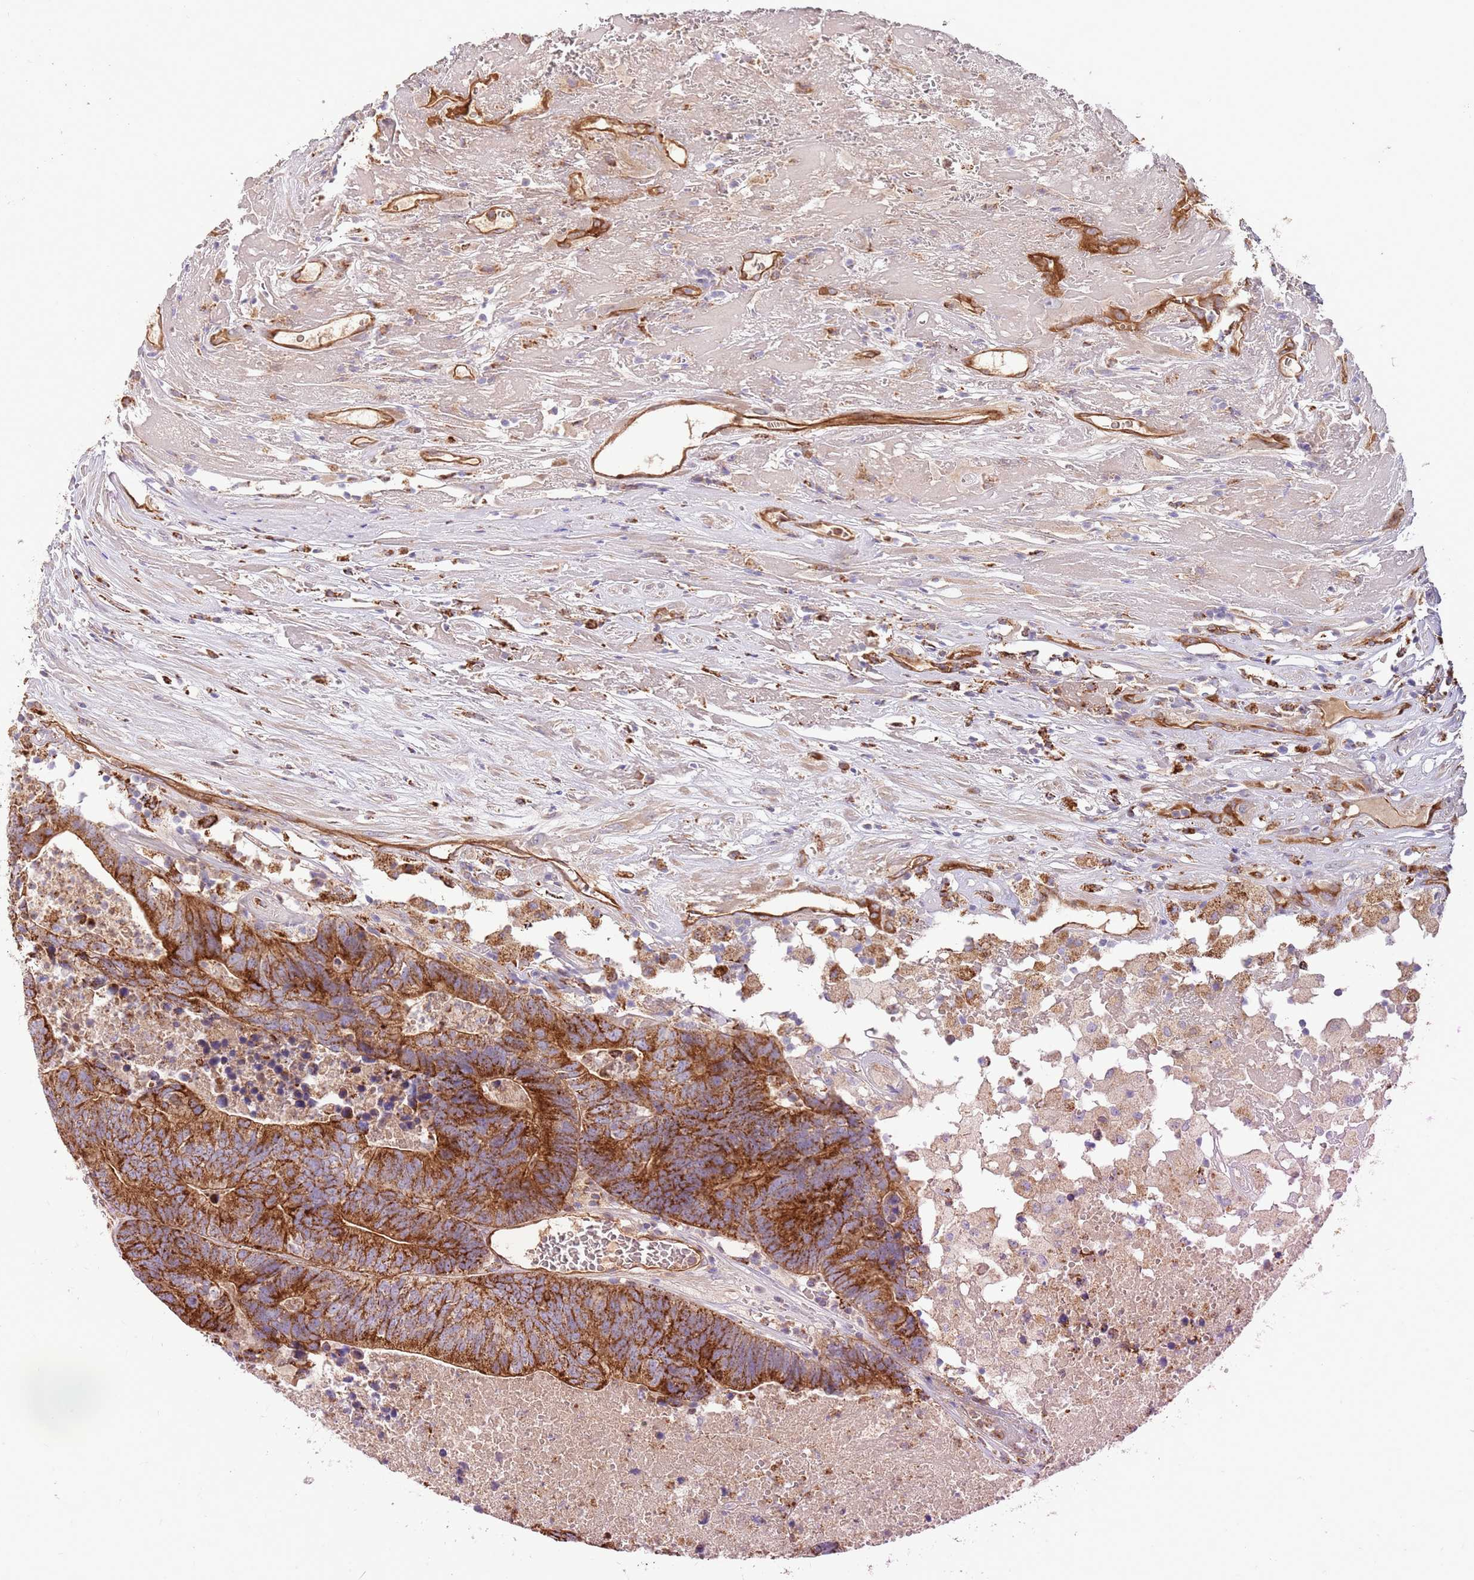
{"staining": {"intensity": "strong", "quantity": ">75%", "location": "cytoplasmic/membranous"}, "tissue": "colorectal cancer", "cell_type": "Tumor cells", "image_type": "cancer", "snomed": [{"axis": "morphology", "description": "Adenocarcinoma, NOS"}, {"axis": "topography", "description": "Colon"}], "caption": "Human adenocarcinoma (colorectal) stained with a brown dye reveals strong cytoplasmic/membranous positive positivity in approximately >75% of tumor cells.", "gene": "DOCK6", "patient": {"sex": "female", "age": 48}}